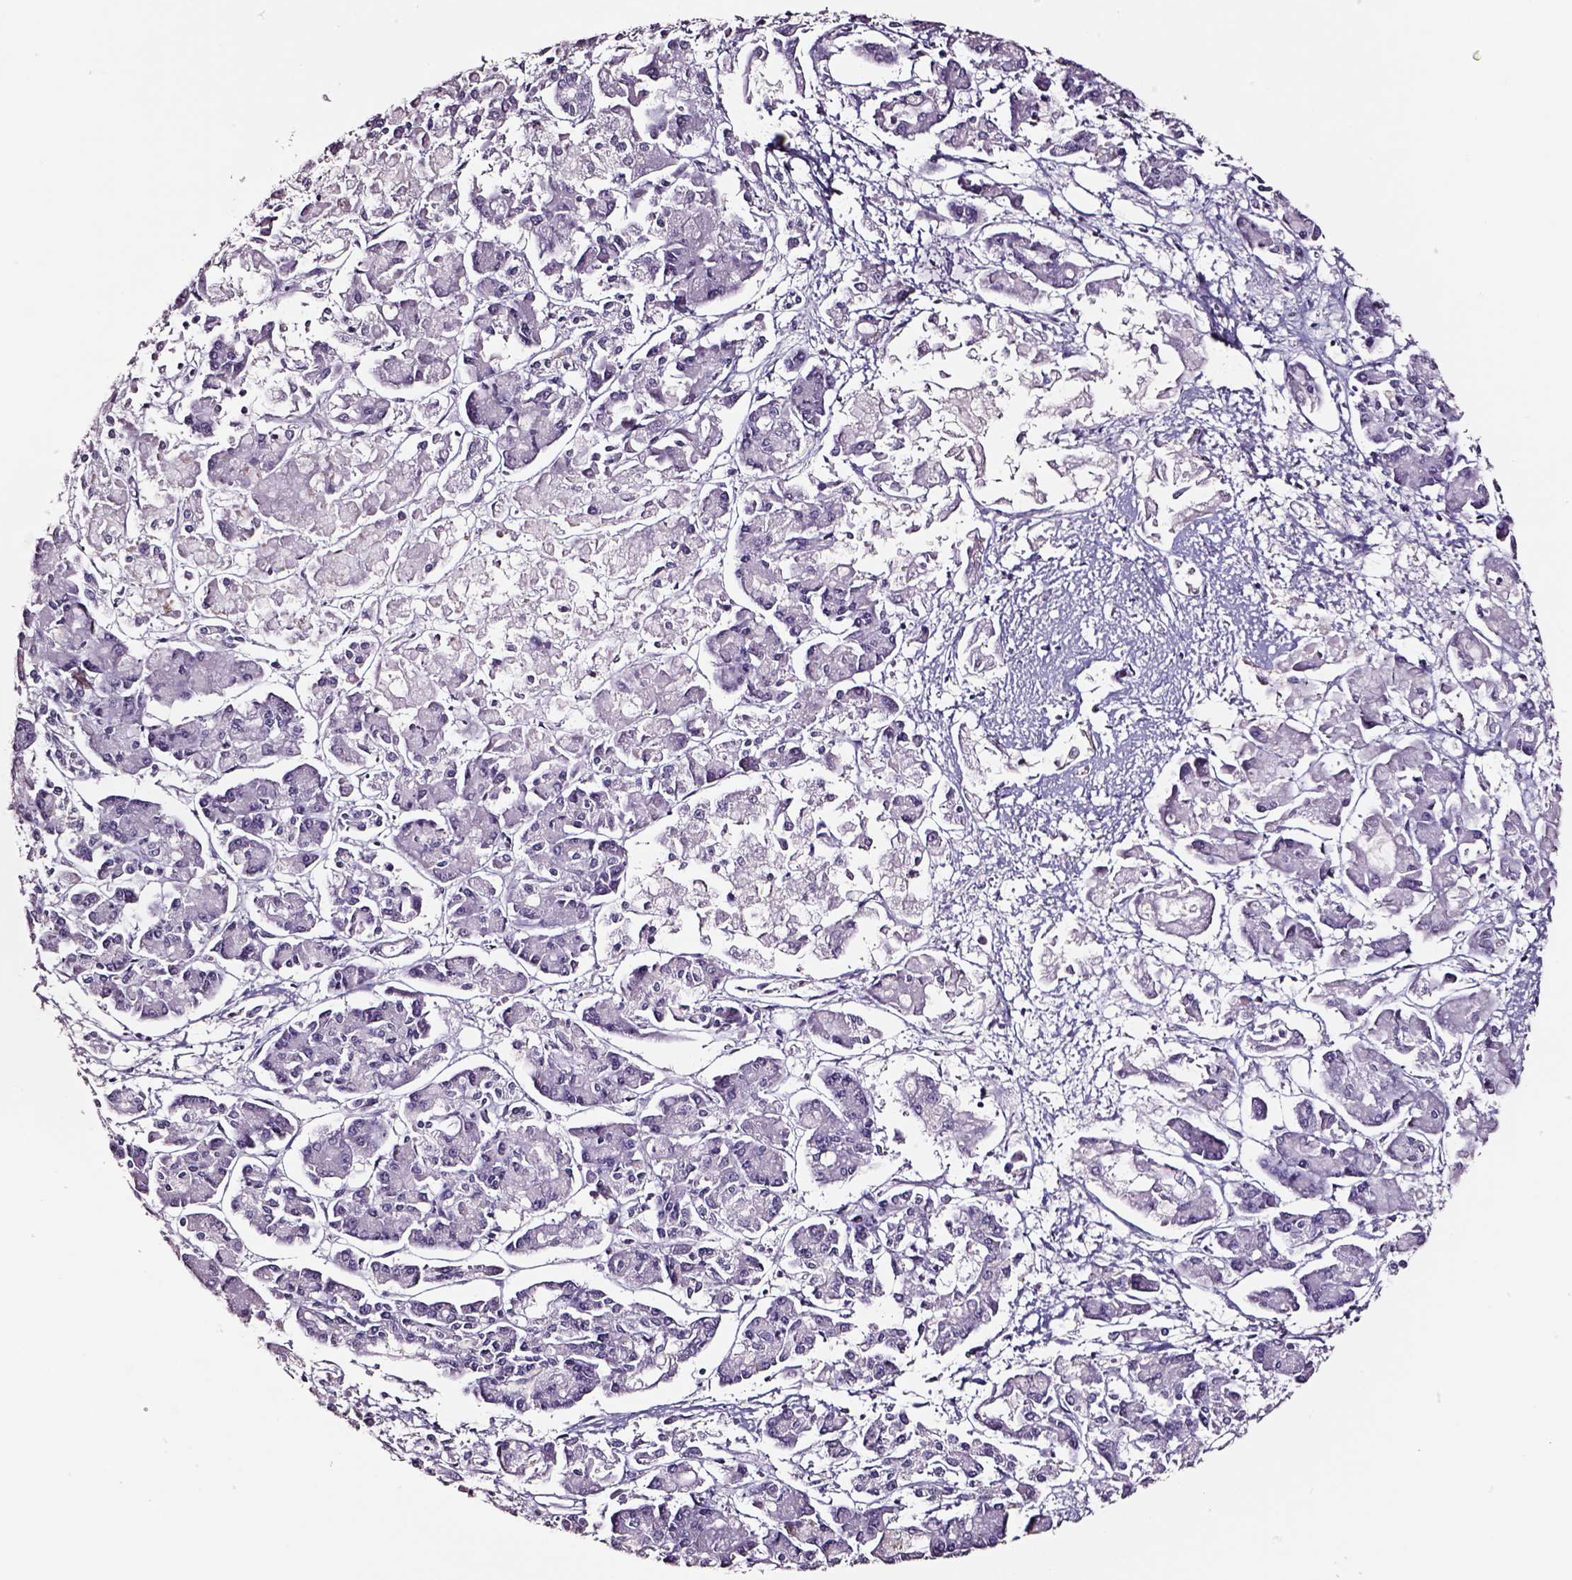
{"staining": {"intensity": "negative", "quantity": "none", "location": "none"}, "tissue": "pancreatic cancer", "cell_type": "Tumor cells", "image_type": "cancer", "snomed": [{"axis": "morphology", "description": "Adenocarcinoma, NOS"}, {"axis": "topography", "description": "Pancreas"}], "caption": "Tumor cells are negative for protein expression in human pancreatic cancer.", "gene": "SMIM17", "patient": {"sex": "male", "age": 85}}